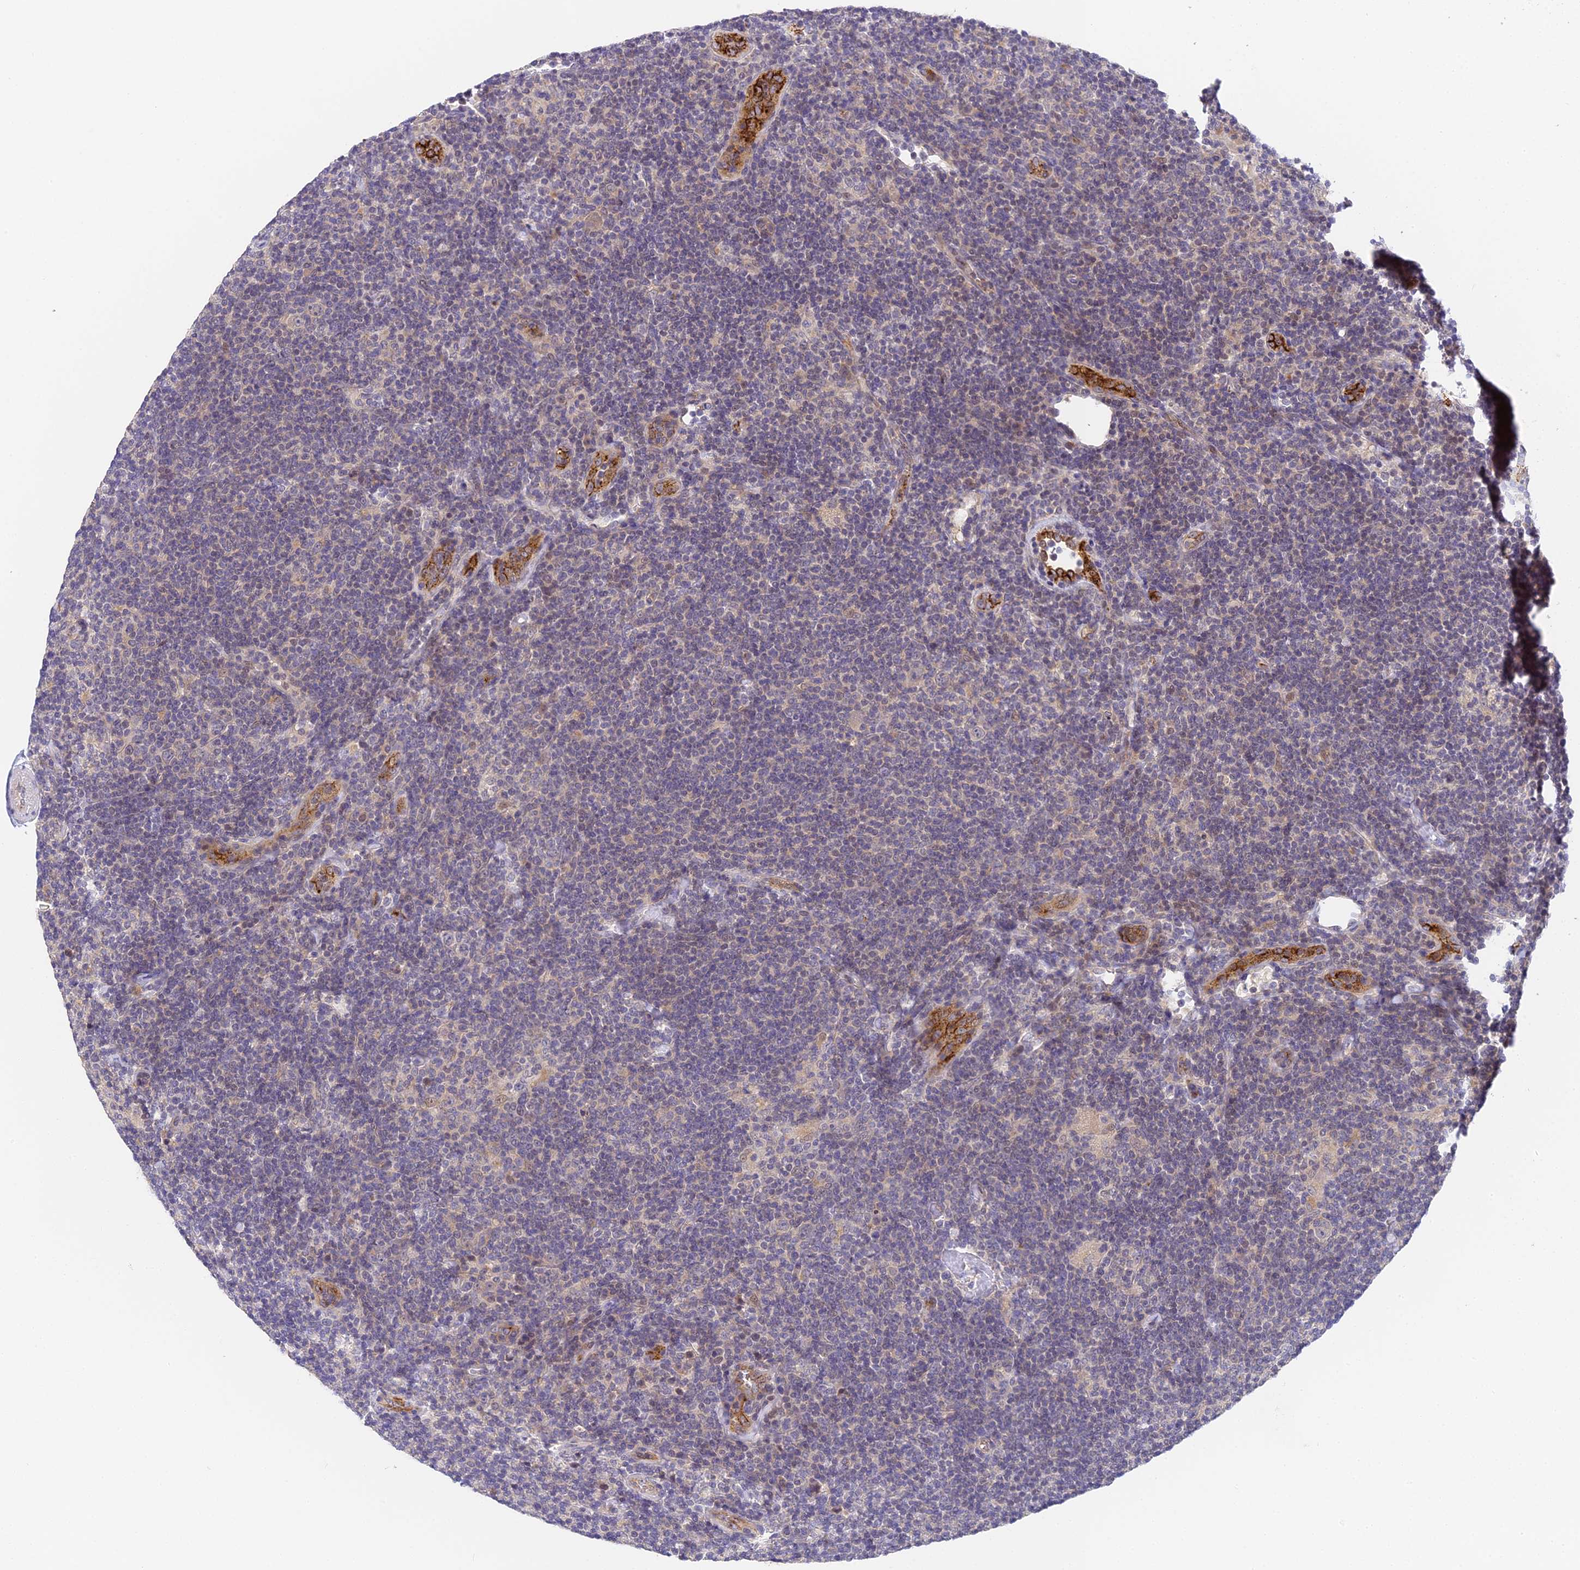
{"staining": {"intensity": "negative", "quantity": "none", "location": "none"}, "tissue": "lymphoma", "cell_type": "Tumor cells", "image_type": "cancer", "snomed": [{"axis": "morphology", "description": "Hodgkin's disease, NOS"}, {"axis": "topography", "description": "Lymph node"}], "caption": "Human Hodgkin's disease stained for a protein using IHC exhibits no expression in tumor cells.", "gene": "DNAAF10", "patient": {"sex": "female", "age": 57}}